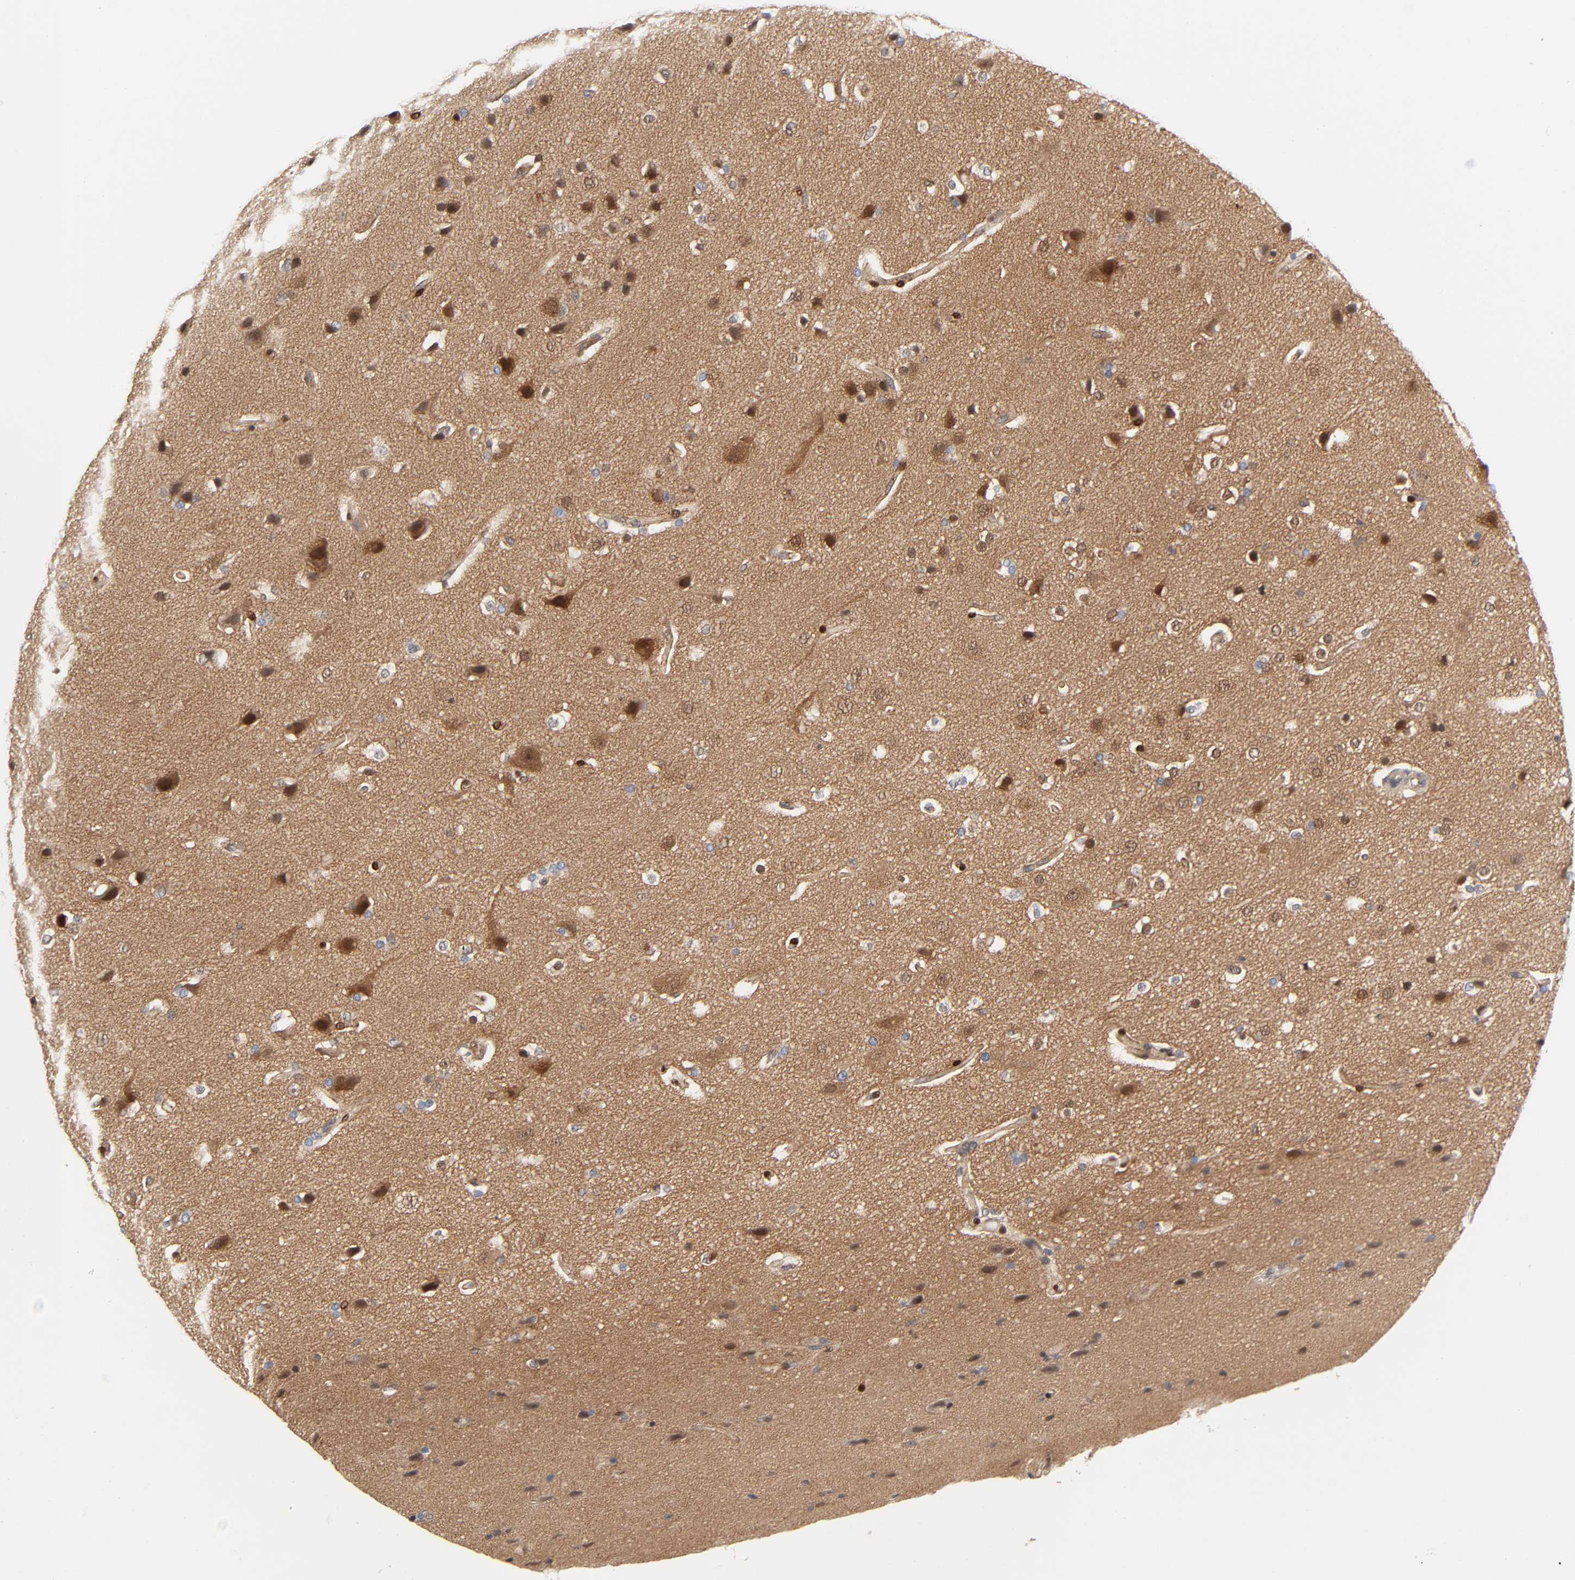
{"staining": {"intensity": "strong", "quantity": "<25%", "location": "cytoplasmic/membranous,nuclear"}, "tissue": "glioma", "cell_type": "Tumor cells", "image_type": "cancer", "snomed": [{"axis": "morphology", "description": "Glioma, malignant, Low grade"}, {"axis": "topography", "description": "Cerebral cortex"}], "caption": "Protein expression analysis of human malignant low-grade glioma reveals strong cytoplasmic/membranous and nuclear positivity in approximately <25% of tumor cells.", "gene": "PTEN", "patient": {"sex": "female", "age": 47}}